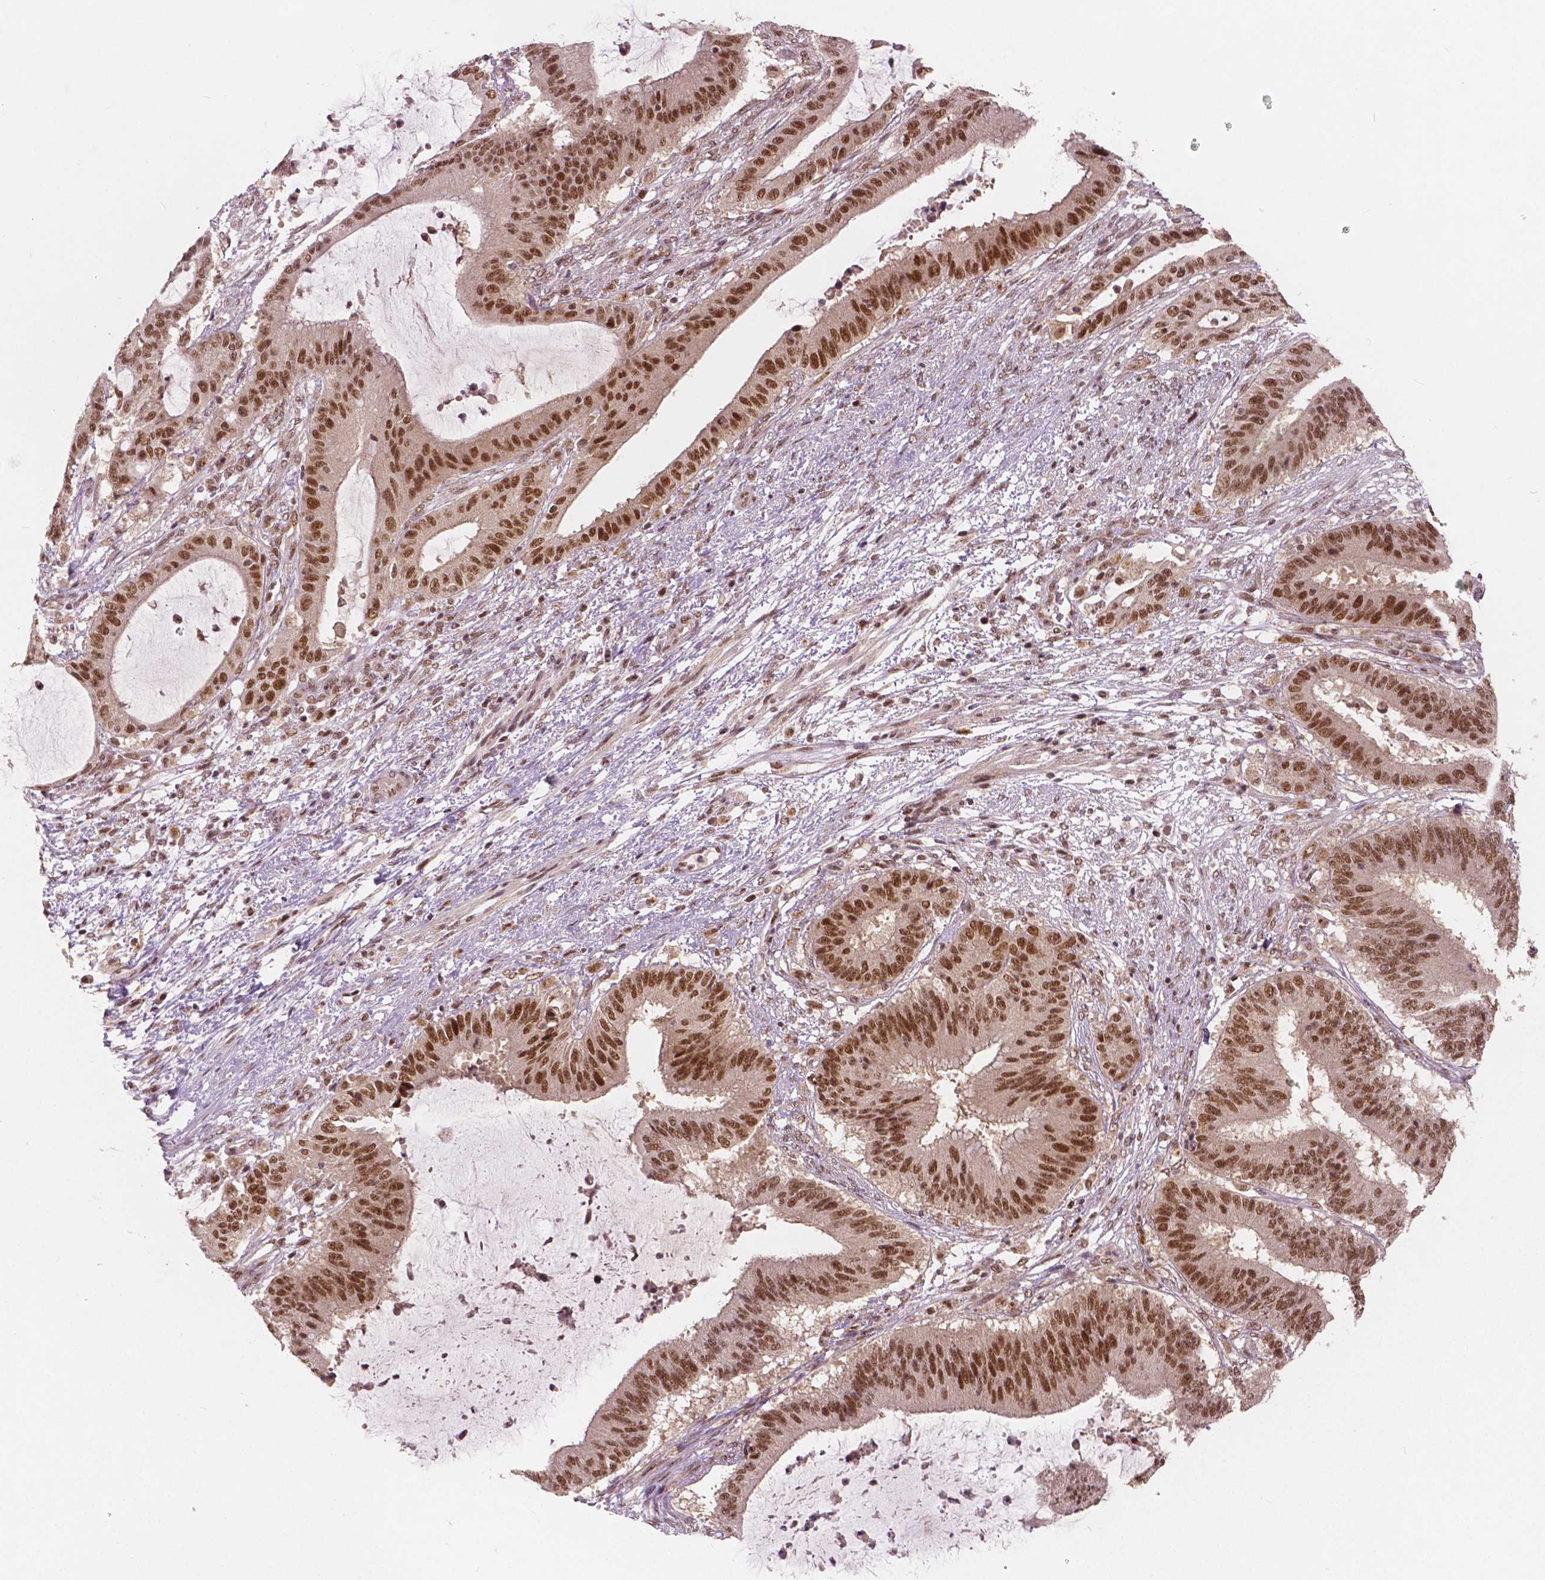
{"staining": {"intensity": "strong", "quantity": "25%-75%", "location": "nuclear"}, "tissue": "liver cancer", "cell_type": "Tumor cells", "image_type": "cancer", "snomed": [{"axis": "morphology", "description": "Normal tissue, NOS"}, {"axis": "morphology", "description": "Cholangiocarcinoma"}, {"axis": "topography", "description": "Liver"}, {"axis": "topography", "description": "Peripheral nerve tissue"}], "caption": "Strong nuclear protein expression is identified in approximately 25%-75% of tumor cells in liver cancer. (DAB (3,3'-diaminobenzidine) = brown stain, brightfield microscopy at high magnification).", "gene": "NSD2", "patient": {"sex": "female", "age": 73}}